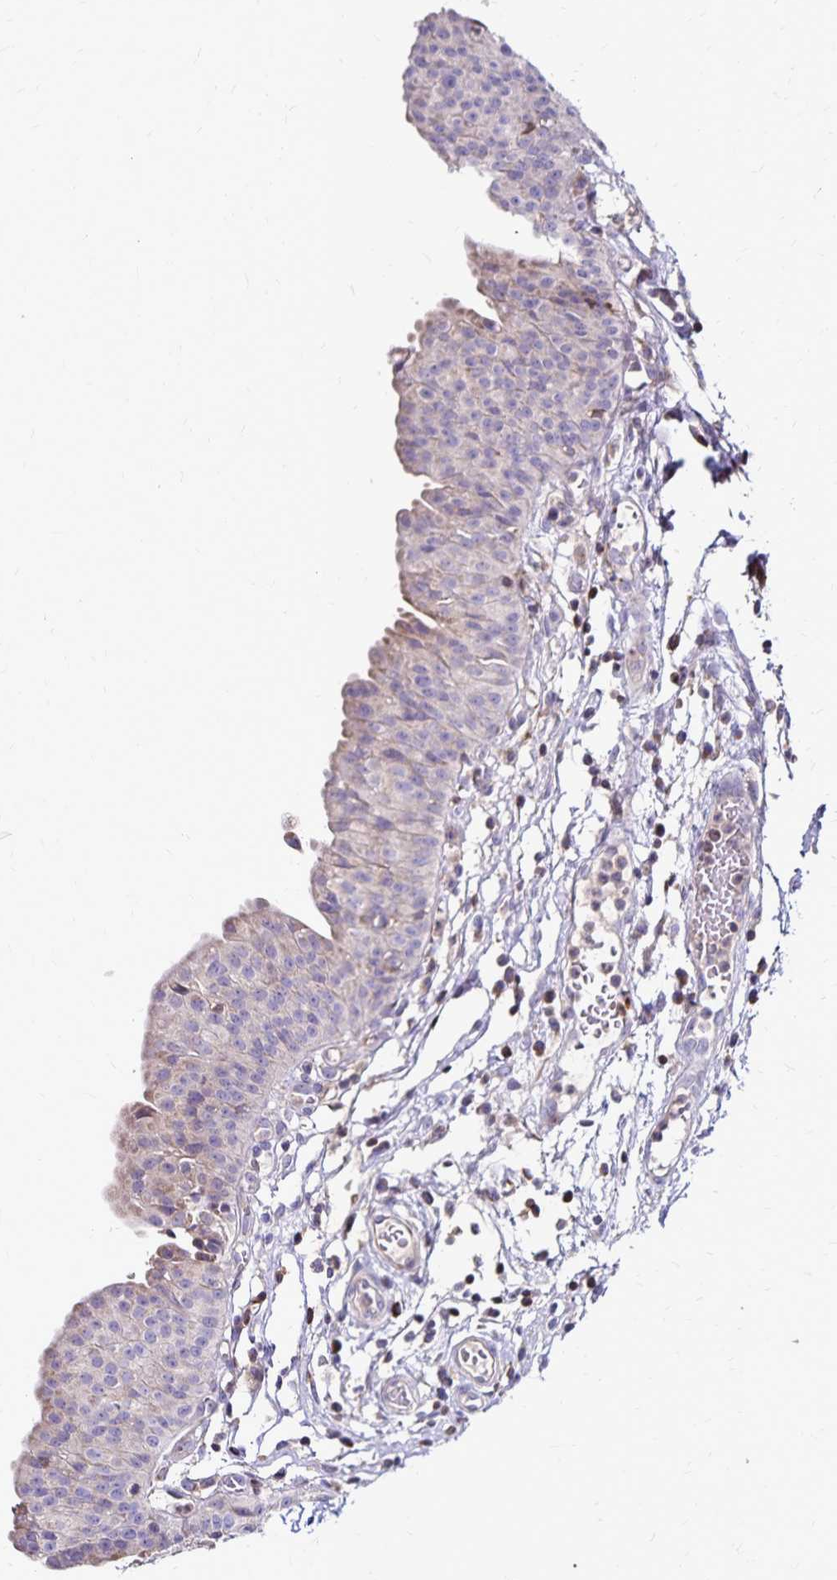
{"staining": {"intensity": "weak", "quantity": "<25%", "location": "cytoplasmic/membranous"}, "tissue": "urinary bladder", "cell_type": "Urothelial cells", "image_type": "normal", "snomed": [{"axis": "morphology", "description": "Normal tissue, NOS"}, {"axis": "topography", "description": "Urinary bladder"}], "caption": "Urothelial cells show no significant positivity in benign urinary bladder. Nuclei are stained in blue.", "gene": "NAGPA", "patient": {"sex": "male", "age": 64}}